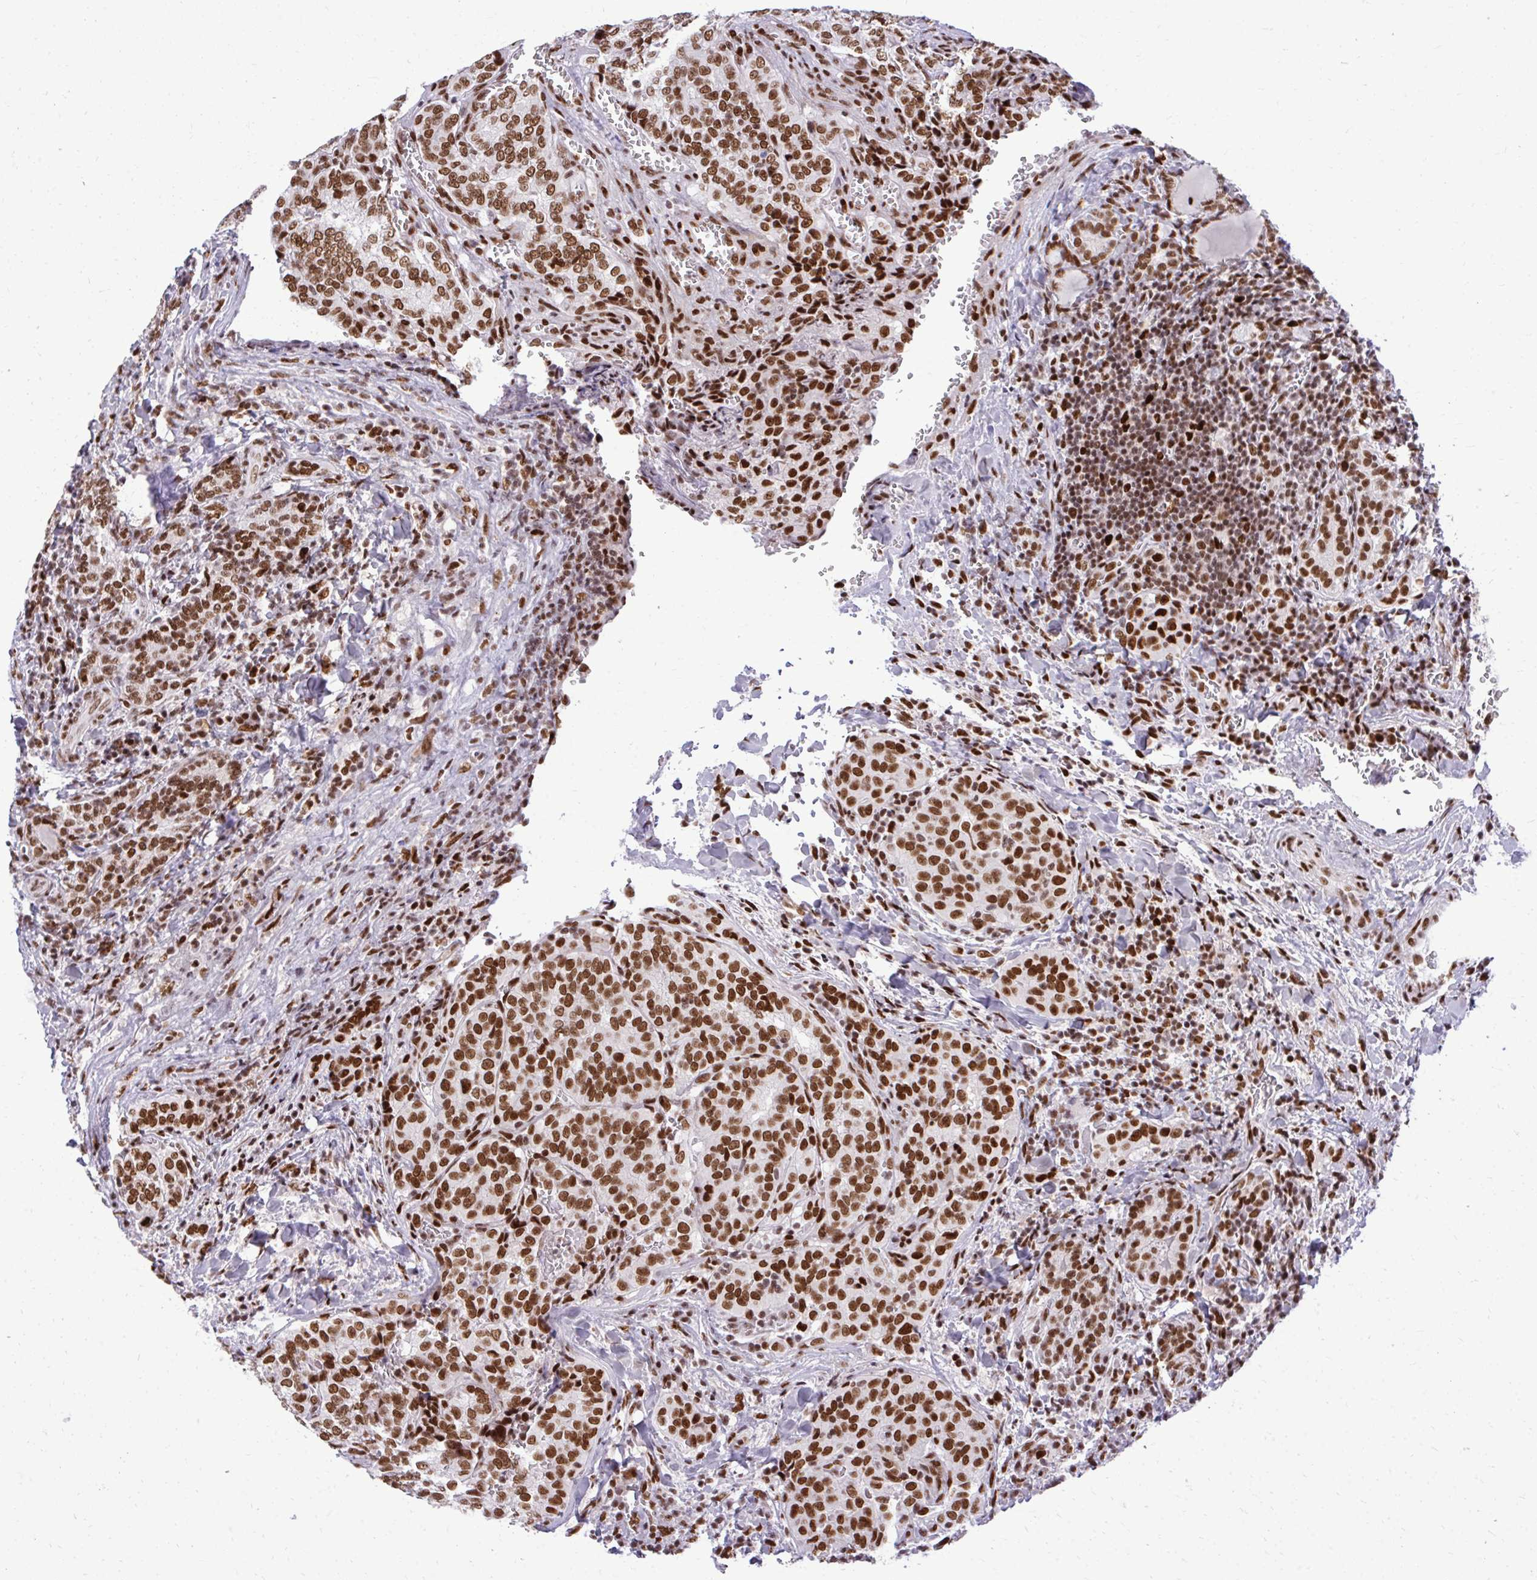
{"staining": {"intensity": "strong", "quantity": ">75%", "location": "nuclear"}, "tissue": "thyroid cancer", "cell_type": "Tumor cells", "image_type": "cancer", "snomed": [{"axis": "morphology", "description": "Papillary adenocarcinoma, NOS"}, {"axis": "topography", "description": "Thyroid gland"}], "caption": "The photomicrograph exhibits staining of papillary adenocarcinoma (thyroid), revealing strong nuclear protein staining (brown color) within tumor cells. The staining was performed using DAB to visualize the protein expression in brown, while the nuclei were stained in blue with hematoxylin (Magnification: 20x).", "gene": "CDYL", "patient": {"sex": "female", "age": 30}}